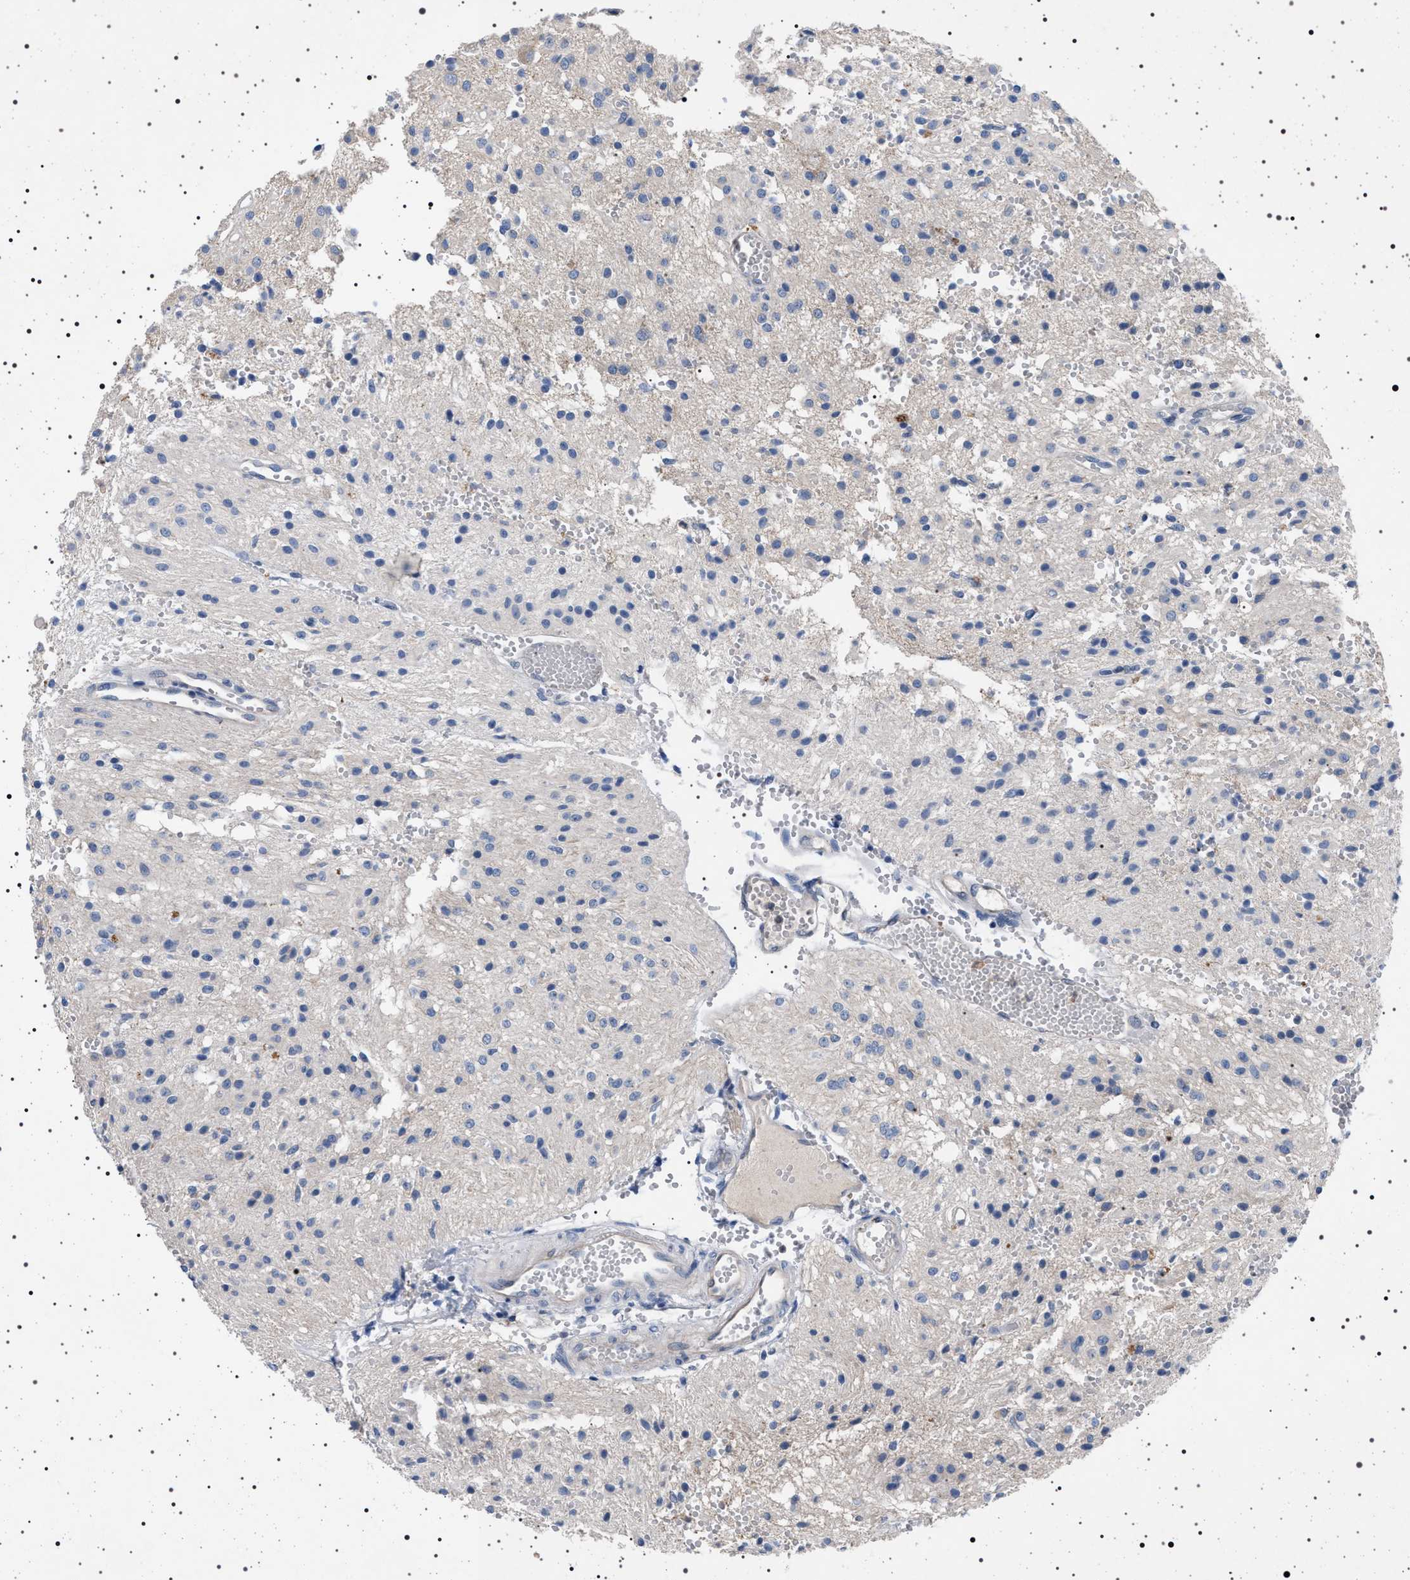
{"staining": {"intensity": "negative", "quantity": "none", "location": "none"}, "tissue": "glioma", "cell_type": "Tumor cells", "image_type": "cancer", "snomed": [{"axis": "morphology", "description": "Glioma, malignant, High grade"}, {"axis": "topography", "description": "Brain"}], "caption": "This photomicrograph is of malignant high-grade glioma stained with immunohistochemistry to label a protein in brown with the nuclei are counter-stained blue. There is no expression in tumor cells.", "gene": "NAT9", "patient": {"sex": "female", "age": 59}}